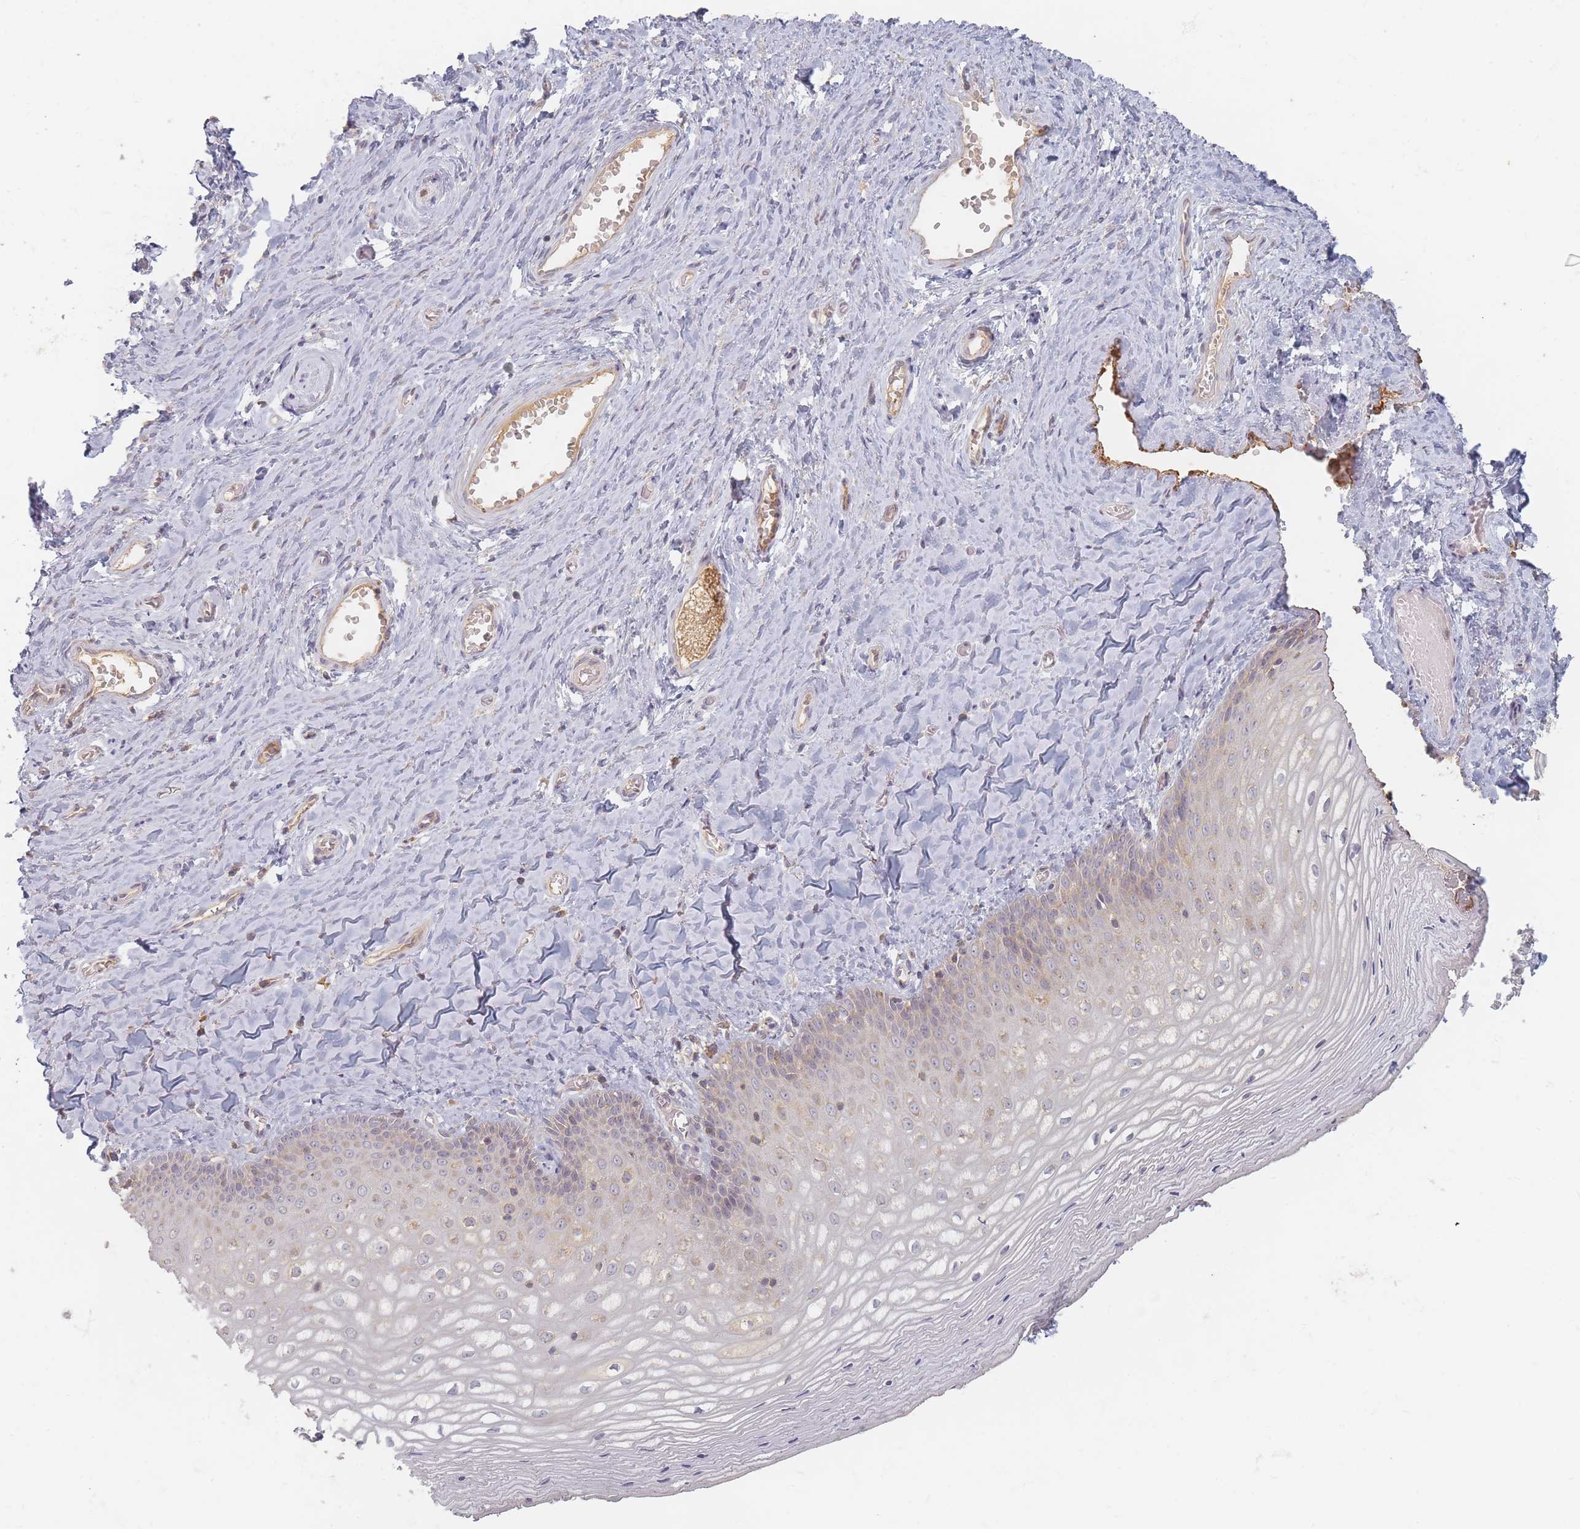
{"staining": {"intensity": "weak", "quantity": "<25%", "location": "cytoplasmic/membranous"}, "tissue": "vagina", "cell_type": "Squamous epithelial cells", "image_type": "normal", "snomed": [{"axis": "morphology", "description": "Normal tissue, NOS"}, {"axis": "topography", "description": "Vagina"}], "caption": "Immunohistochemical staining of normal human vagina shows no significant expression in squamous epithelial cells. (IHC, brightfield microscopy, high magnification).", "gene": "SLC35F3", "patient": {"sex": "female", "age": 65}}